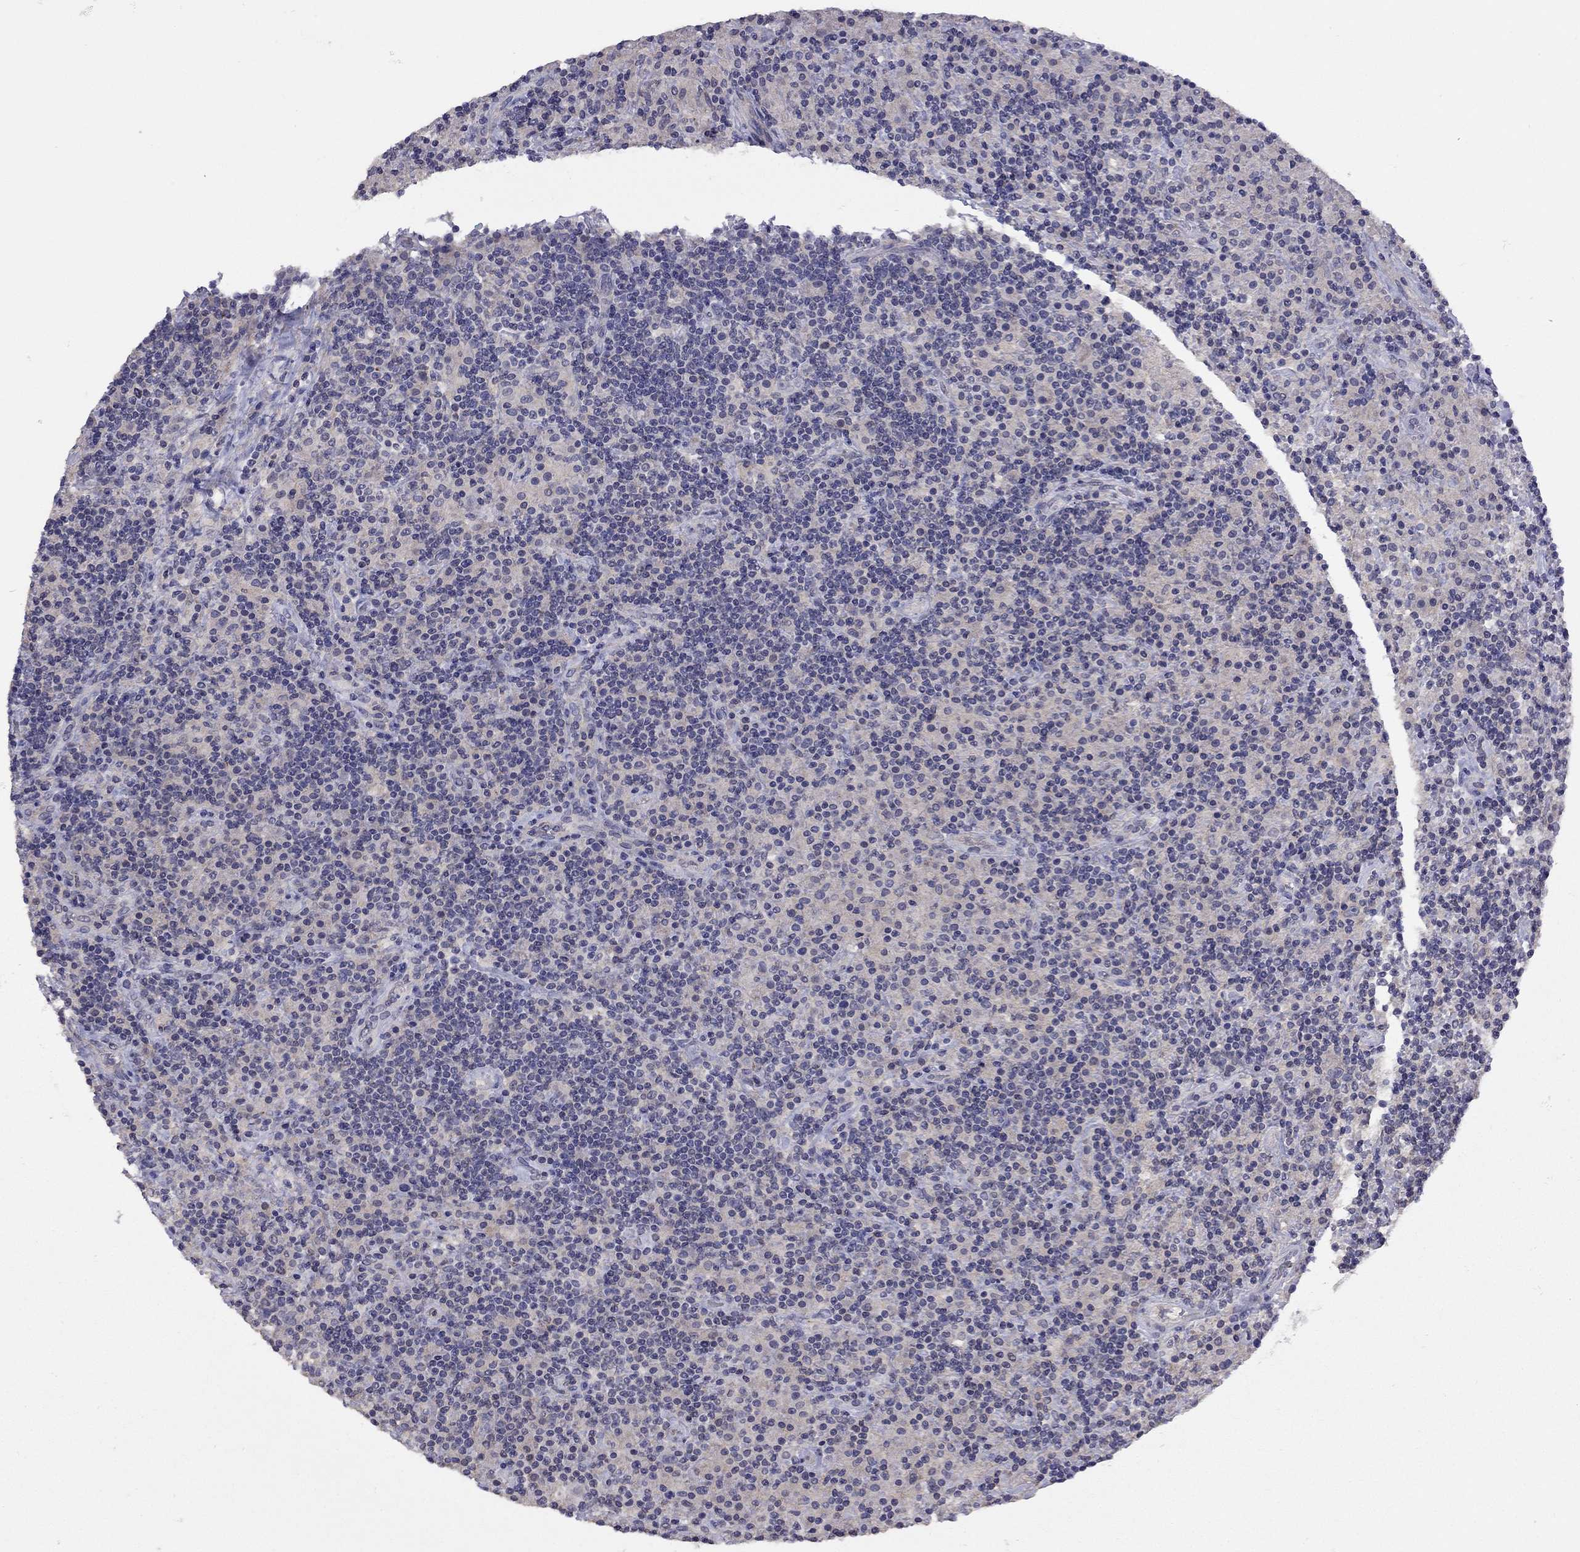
{"staining": {"intensity": "negative", "quantity": "none", "location": "none"}, "tissue": "lymphoma", "cell_type": "Tumor cells", "image_type": "cancer", "snomed": [{"axis": "morphology", "description": "Hodgkin's disease, NOS"}, {"axis": "topography", "description": "Lymph node"}], "caption": "Immunohistochemical staining of human Hodgkin's disease demonstrates no significant staining in tumor cells. (DAB immunohistochemistry, high magnification).", "gene": "RTP5", "patient": {"sex": "male", "age": 70}}